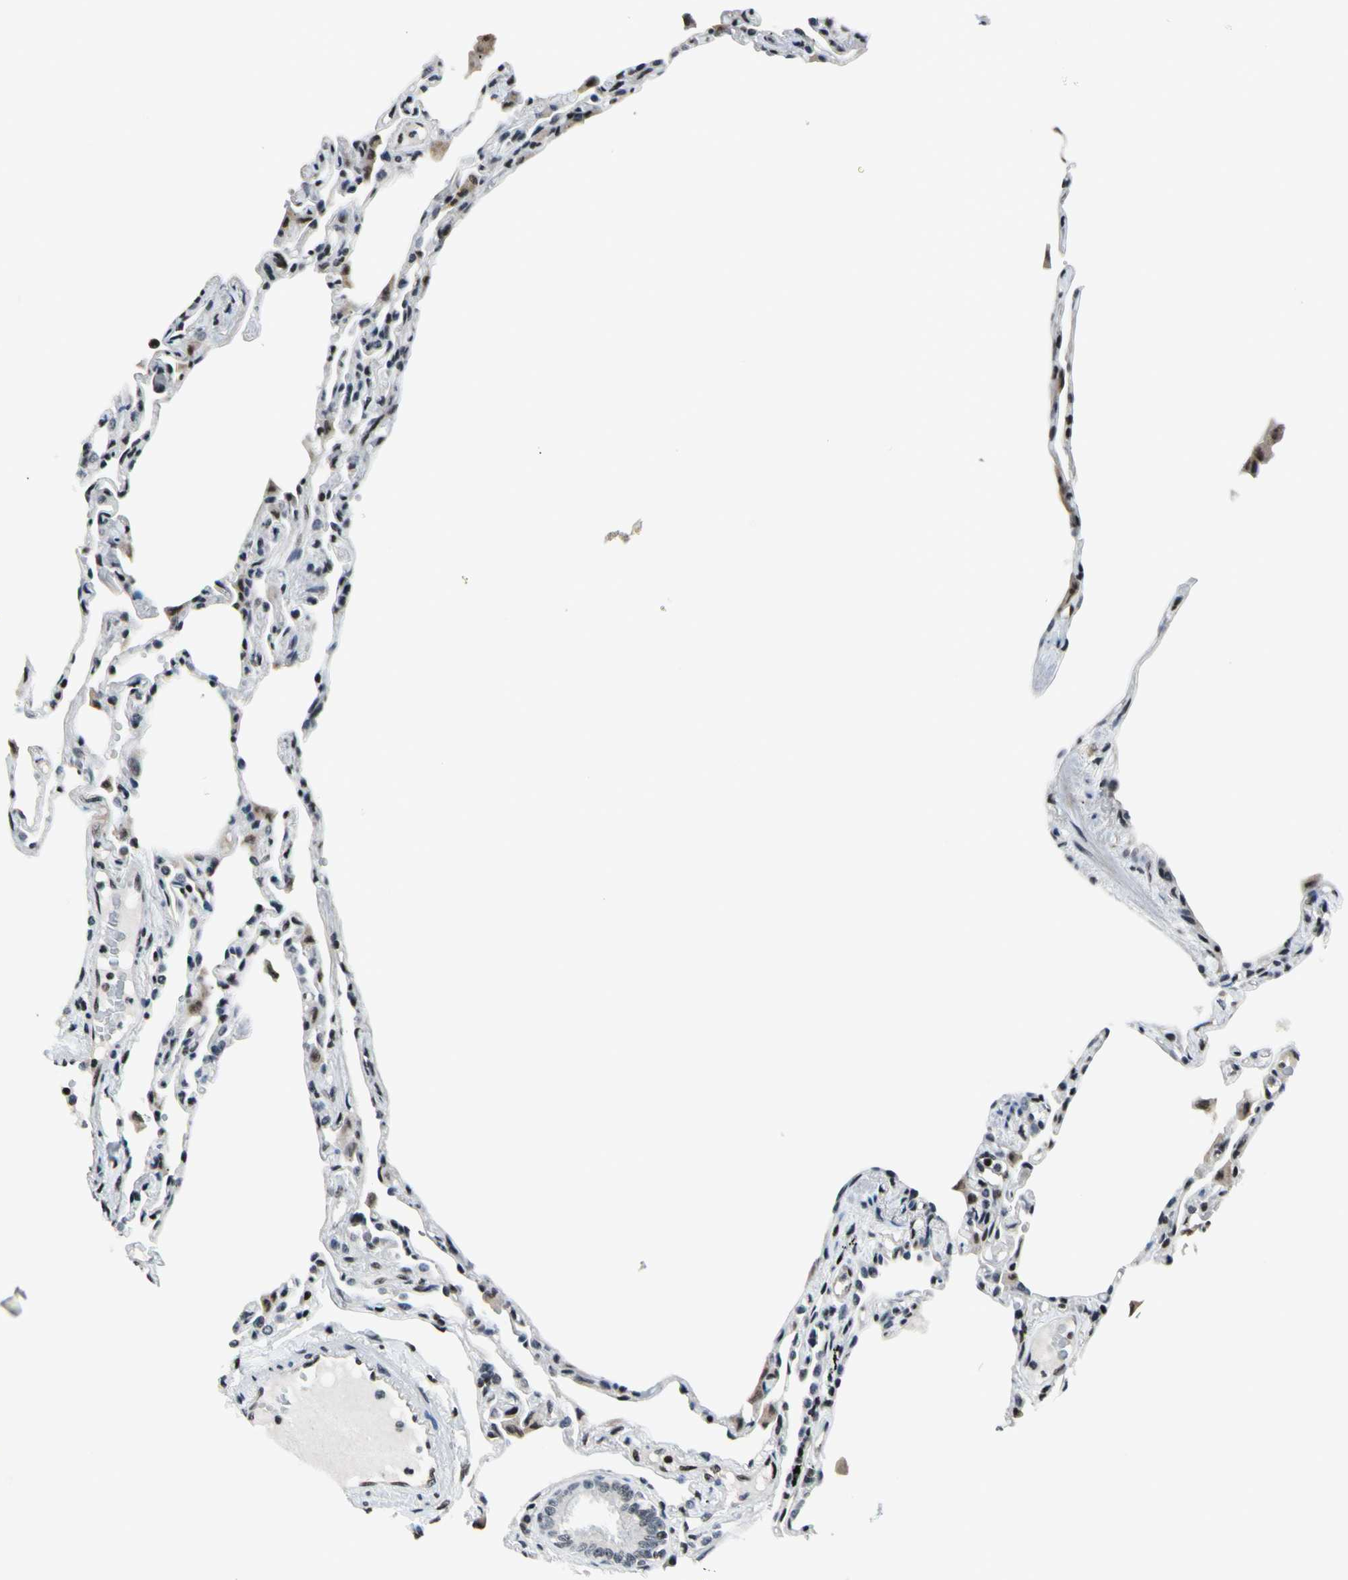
{"staining": {"intensity": "weak", "quantity": "25%-75%", "location": "nuclear"}, "tissue": "lung", "cell_type": "Alveolar cells", "image_type": "normal", "snomed": [{"axis": "morphology", "description": "Normal tissue, NOS"}, {"axis": "topography", "description": "Lung"}], "caption": "Weak nuclear staining is appreciated in approximately 25%-75% of alveolar cells in normal lung.", "gene": "RECQL", "patient": {"sex": "female", "age": 49}}